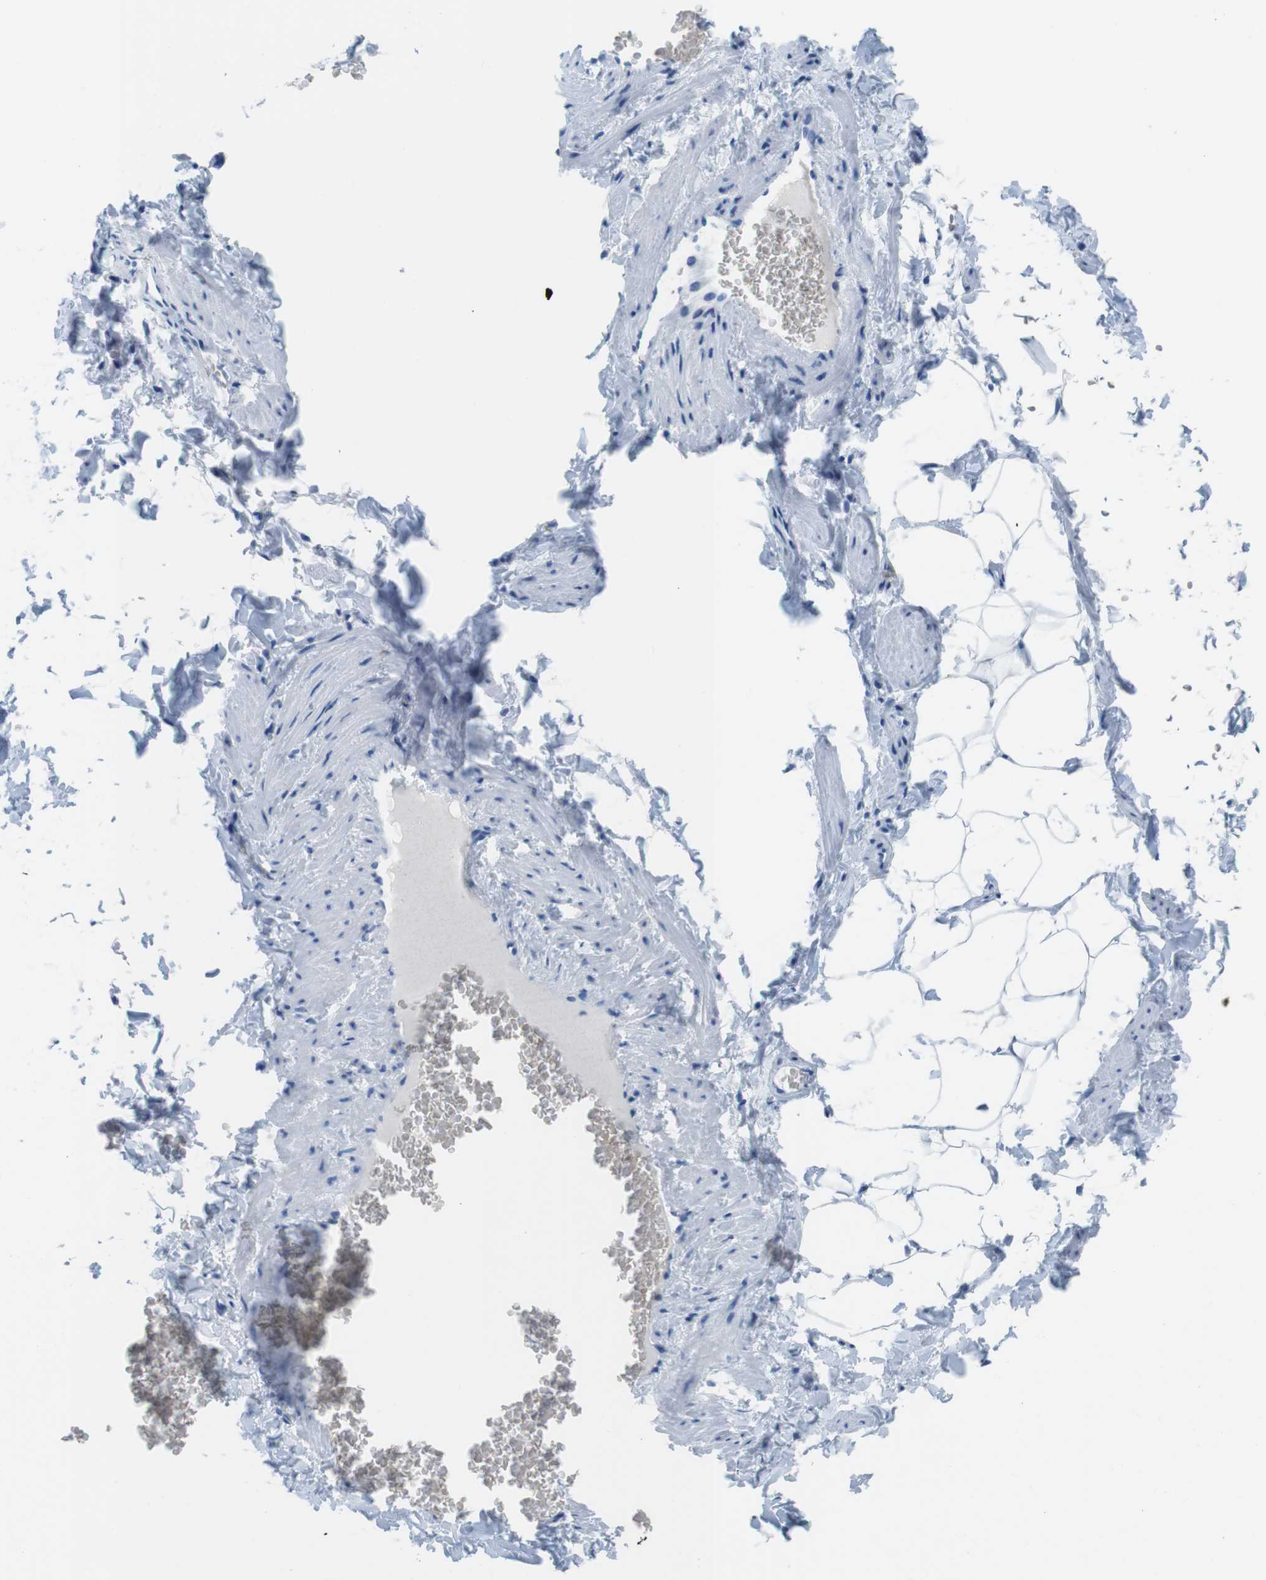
{"staining": {"intensity": "negative", "quantity": "none", "location": "none"}, "tissue": "adipose tissue", "cell_type": "Adipocytes", "image_type": "normal", "snomed": [{"axis": "morphology", "description": "Normal tissue, NOS"}, {"axis": "topography", "description": "Vascular tissue"}], "caption": "Image shows no significant protein positivity in adipocytes of benign adipose tissue. (DAB (3,3'-diaminobenzidine) IHC with hematoxylin counter stain).", "gene": "TFAP2C", "patient": {"sex": "male", "age": 41}}